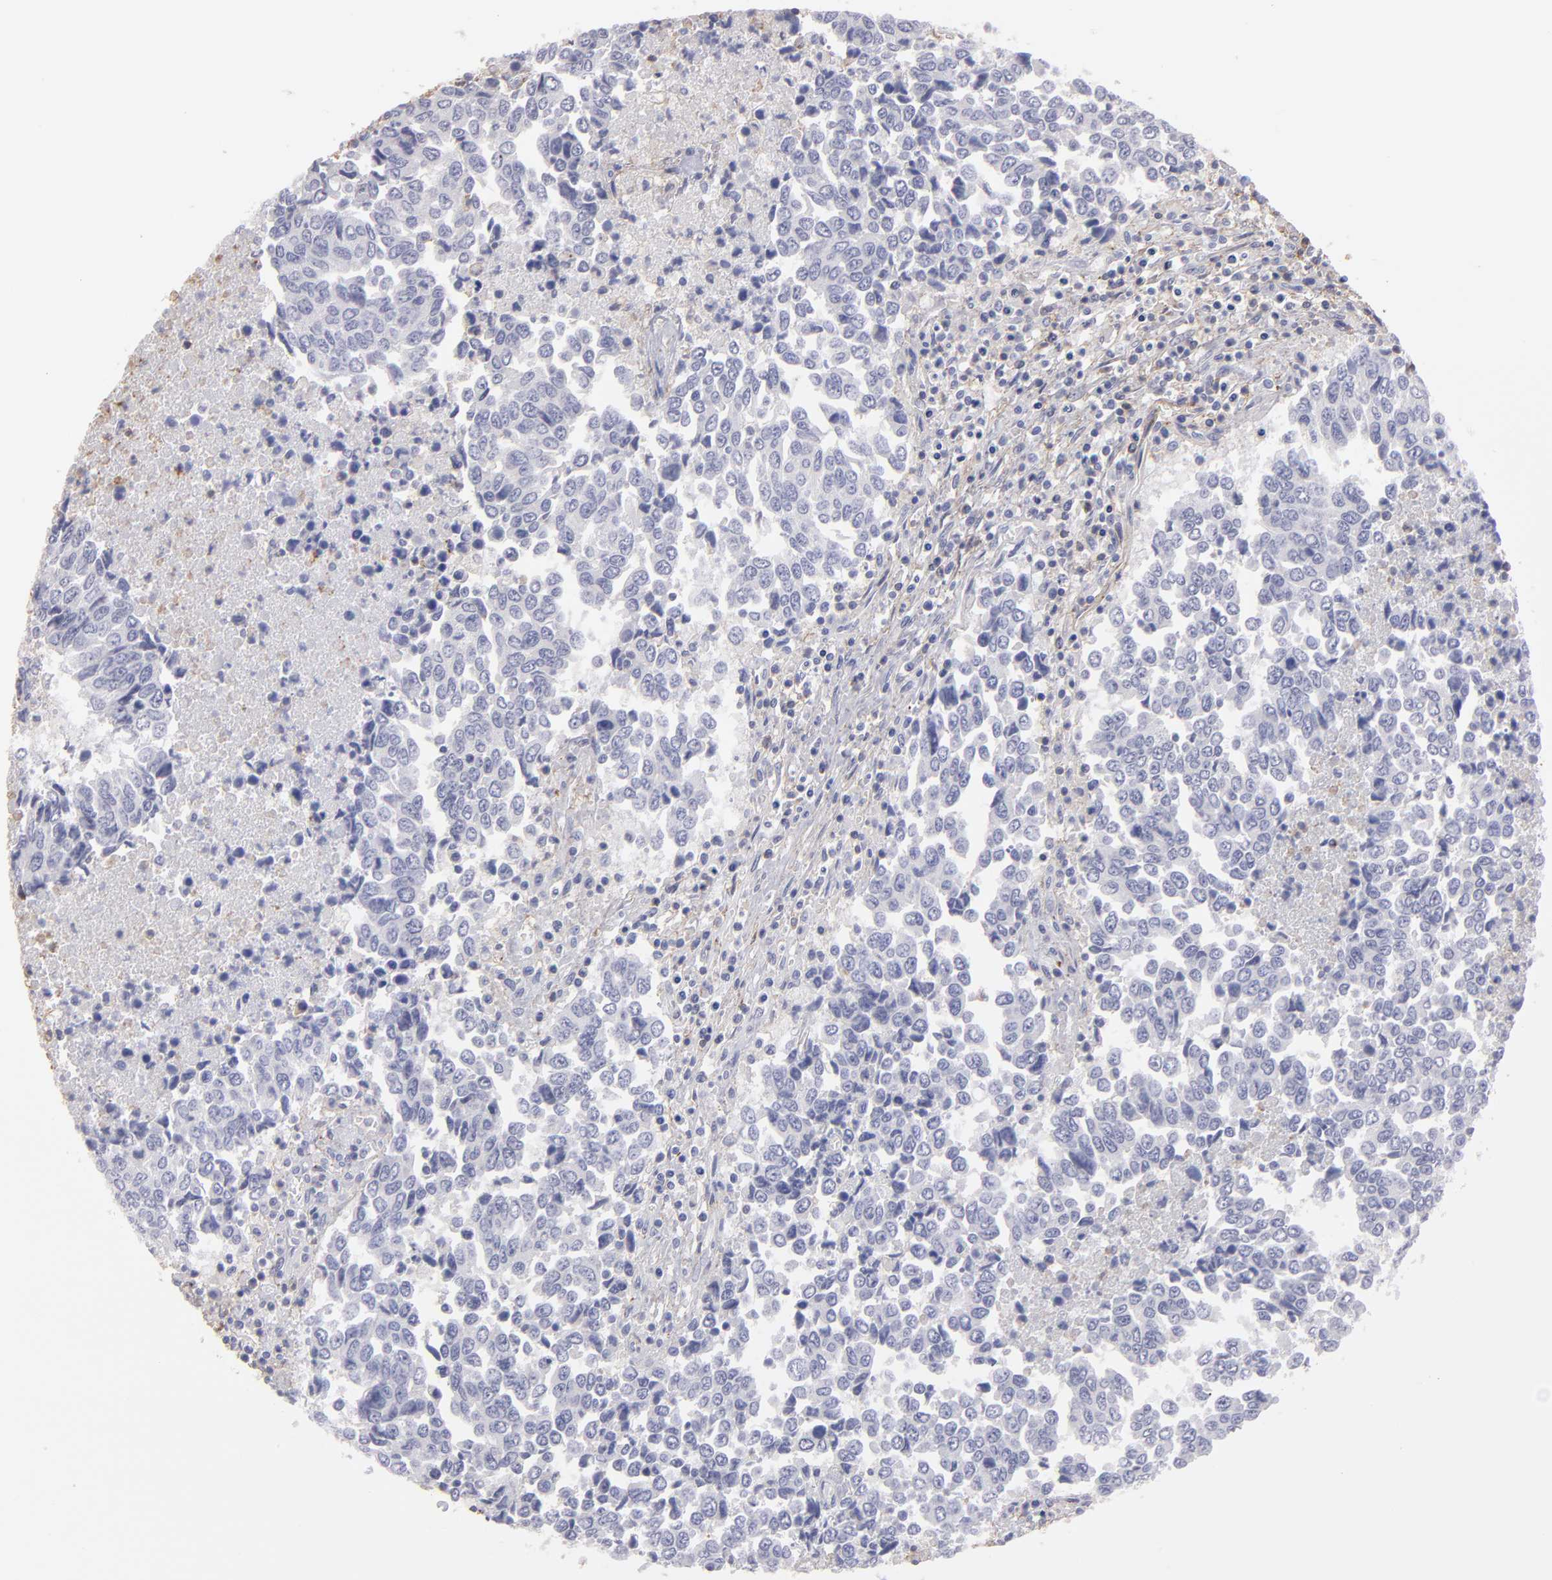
{"staining": {"intensity": "negative", "quantity": "none", "location": "none"}, "tissue": "urothelial cancer", "cell_type": "Tumor cells", "image_type": "cancer", "snomed": [{"axis": "morphology", "description": "Urothelial carcinoma, High grade"}, {"axis": "topography", "description": "Urinary bladder"}], "caption": "High power microscopy micrograph of an immunohistochemistry histopathology image of urothelial carcinoma (high-grade), revealing no significant positivity in tumor cells.", "gene": "ABCB1", "patient": {"sex": "male", "age": 86}}